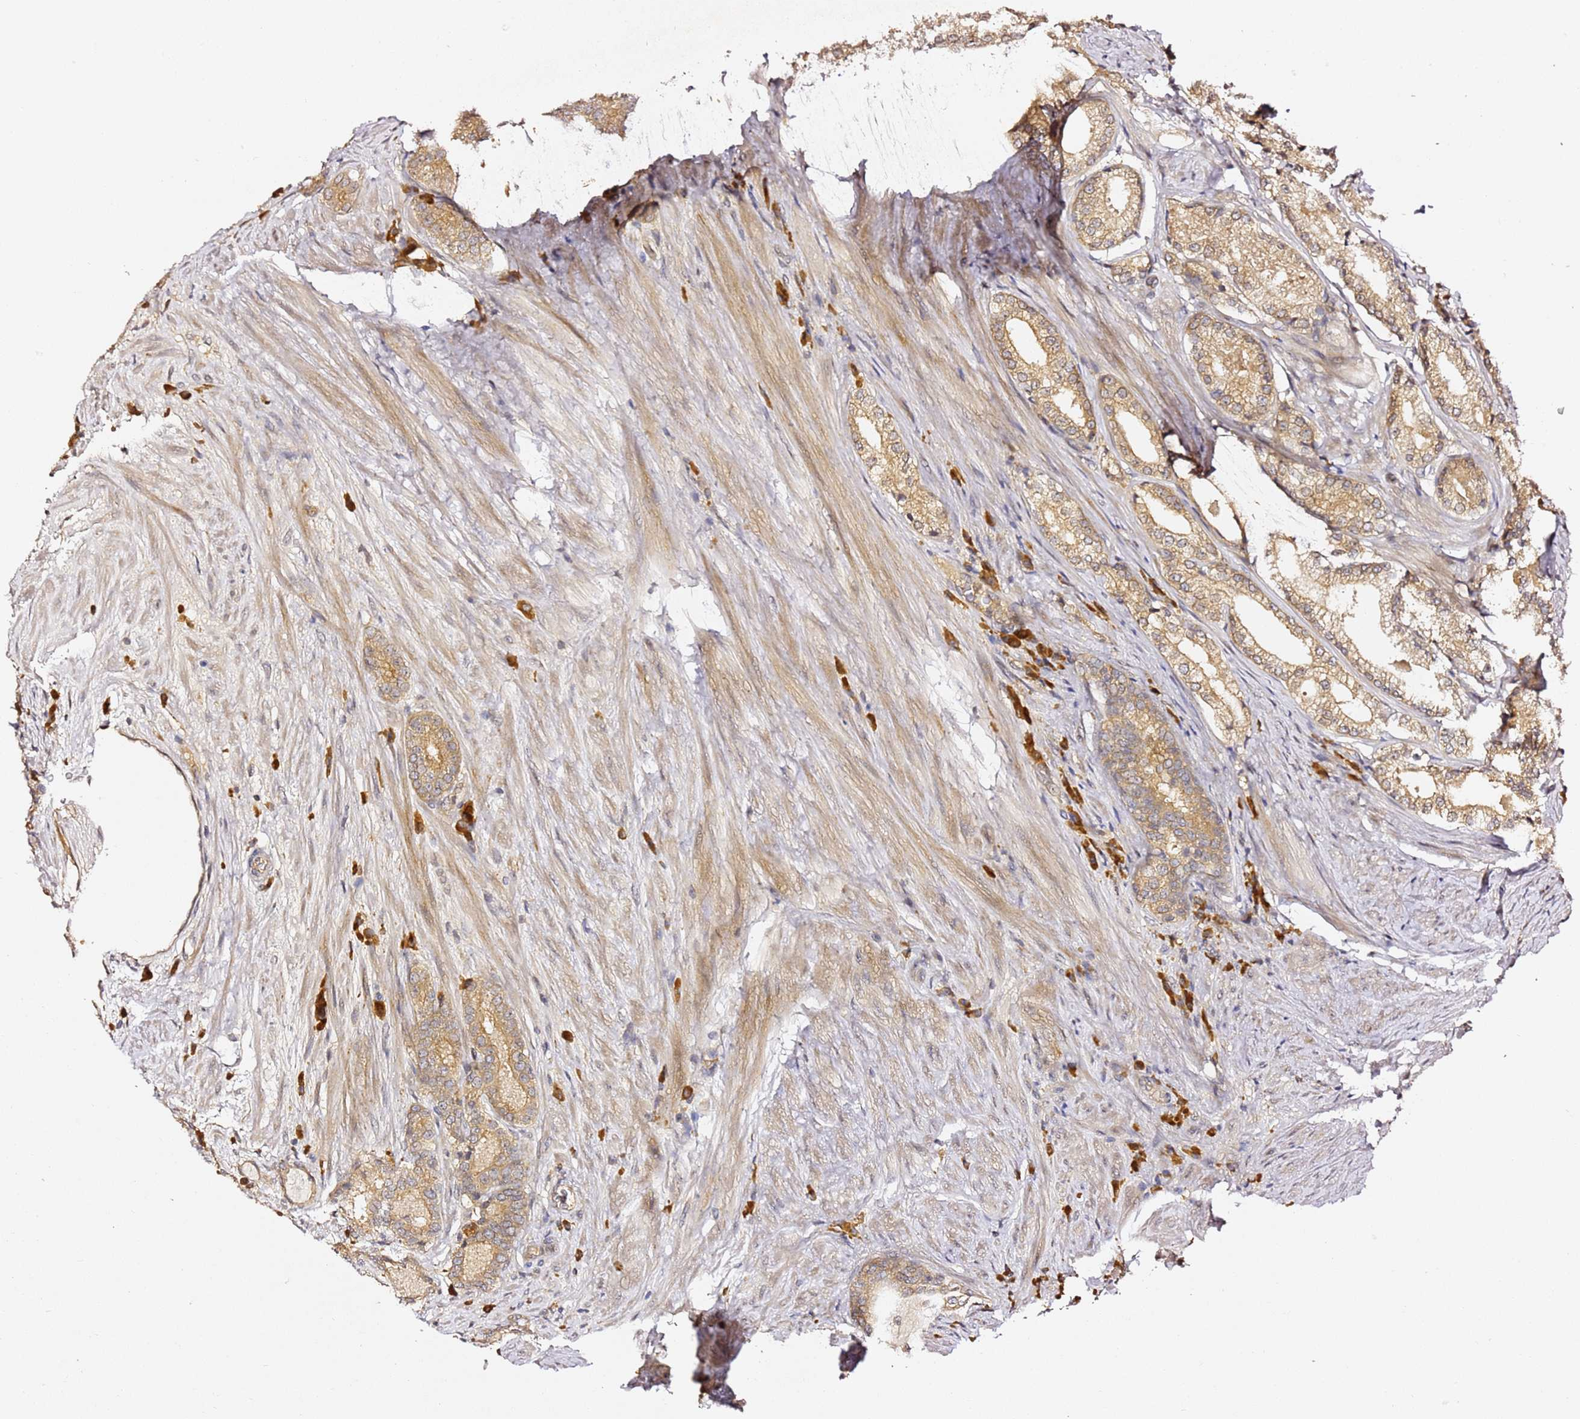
{"staining": {"intensity": "moderate", "quantity": ">75%", "location": "cytoplasmic/membranous"}, "tissue": "prostate cancer", "cell_type": "Tumor cells", "image_type": "cancer", "snomed": [{"axis": "morphology", "description": "Adenocarcinoma, Low grade"}, {"axis": "topography", "description": "Prostate"}], "caption": "A histopathology image showing moderate cytoplasmic/membranous staining in about >75% of tumor cells in prostate cancer (adenocarcinoma (low-grade)), as visualized by brown immunohistochemical staining.", "gene": "OSBPL2", "patient": {"sex": "male", "age": 68}}